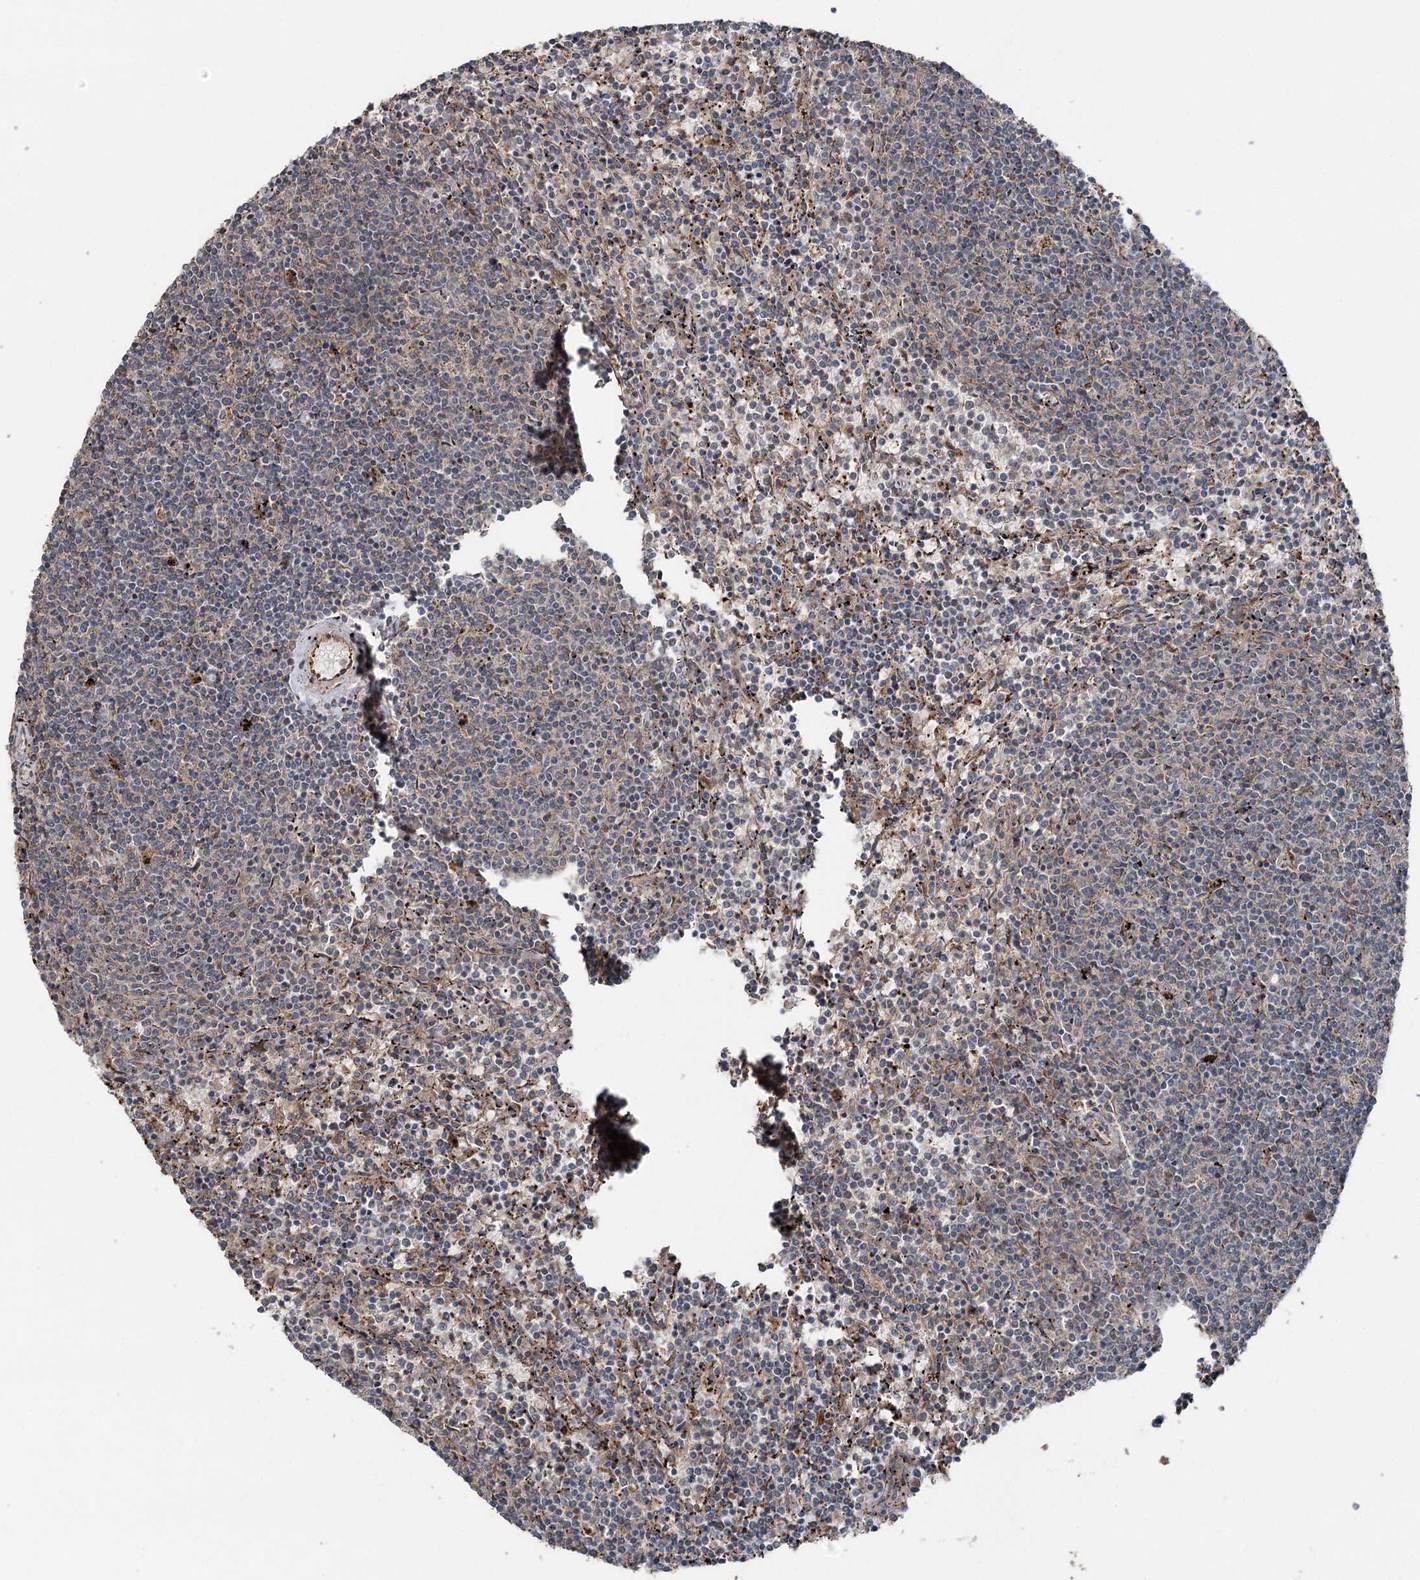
{"staining": {"intensity": "negative", "quantity": "none", "location": "none"}, "tissue": "lymphoma", "cell_type": "Tumor cells", "image_type": "cancer", "snomed": [{"axis": "morphology", "description": "Malignant lymphoma, non-Hodgkin's type, Low grade"}, {"axis": "topography", "description": "Spleen"}], "caption": "Immunohistochemical staining of human lymphoma demonstrates no significant positivity in tumor cells.", "gene": "MAPK8IP2", "patient": {"sex": "female", "age": 50}}